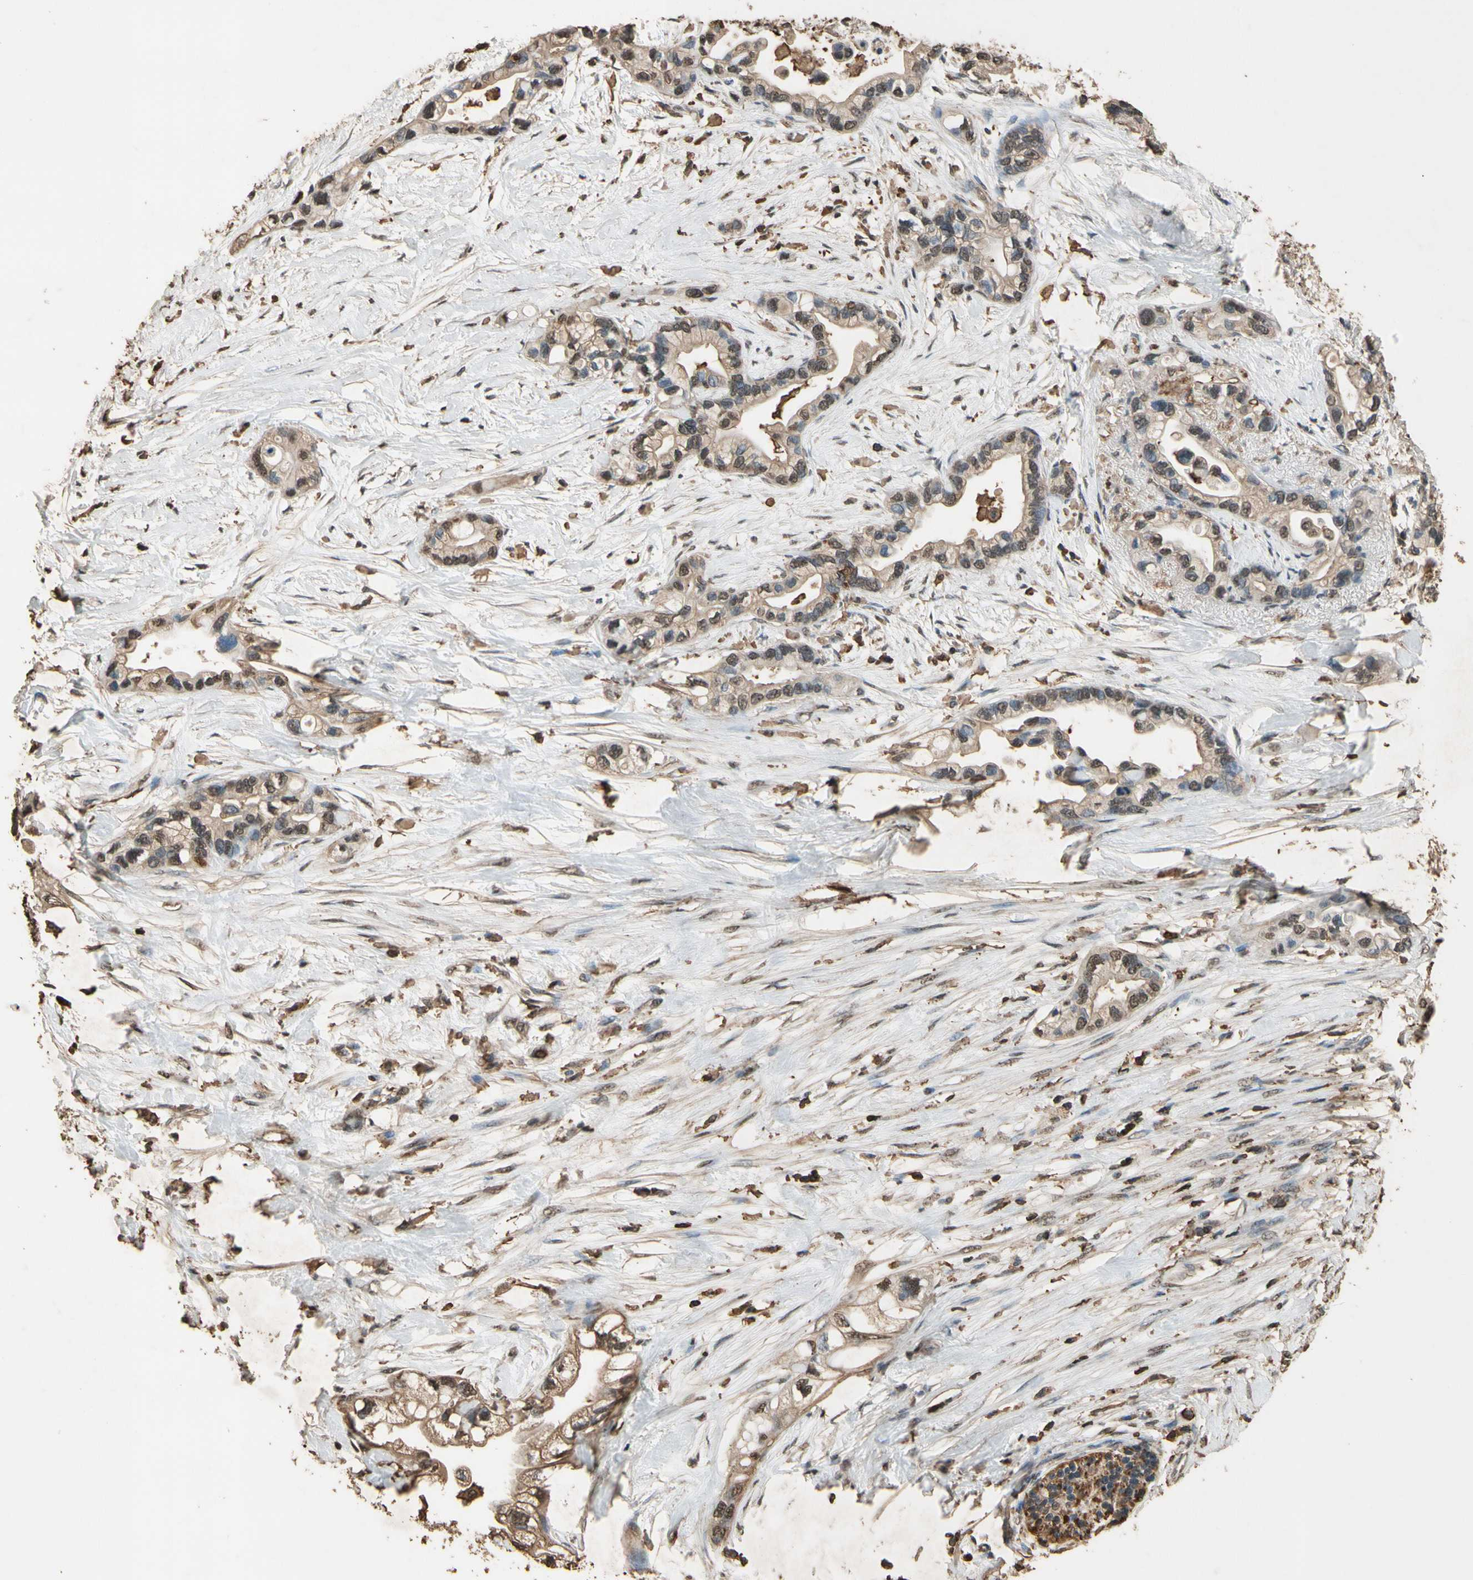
{"staining": {"intensity": "moderate", "quantity": ">75%", "location": "cytoplasmic/membranous,nuclear"}, "tissue": "pancreatic cancer", "cell_type": "Tumor cells", "image_type": "cancer", "snomed": [{"axis": "morphology", "description": "Adenocarcinoma, NOS"}, {"axis": "topography", "description": "Pancreas"}], "caption": "Immunohistochemical staining of human pancreatic cancer exhibits medium levels of moderate cytoplasmic/membranous and nuclear protein positivity in about >75% of tumor cells.", "gene": "TNFSF13B", "patient": {"sex": "female", "age": 77}}